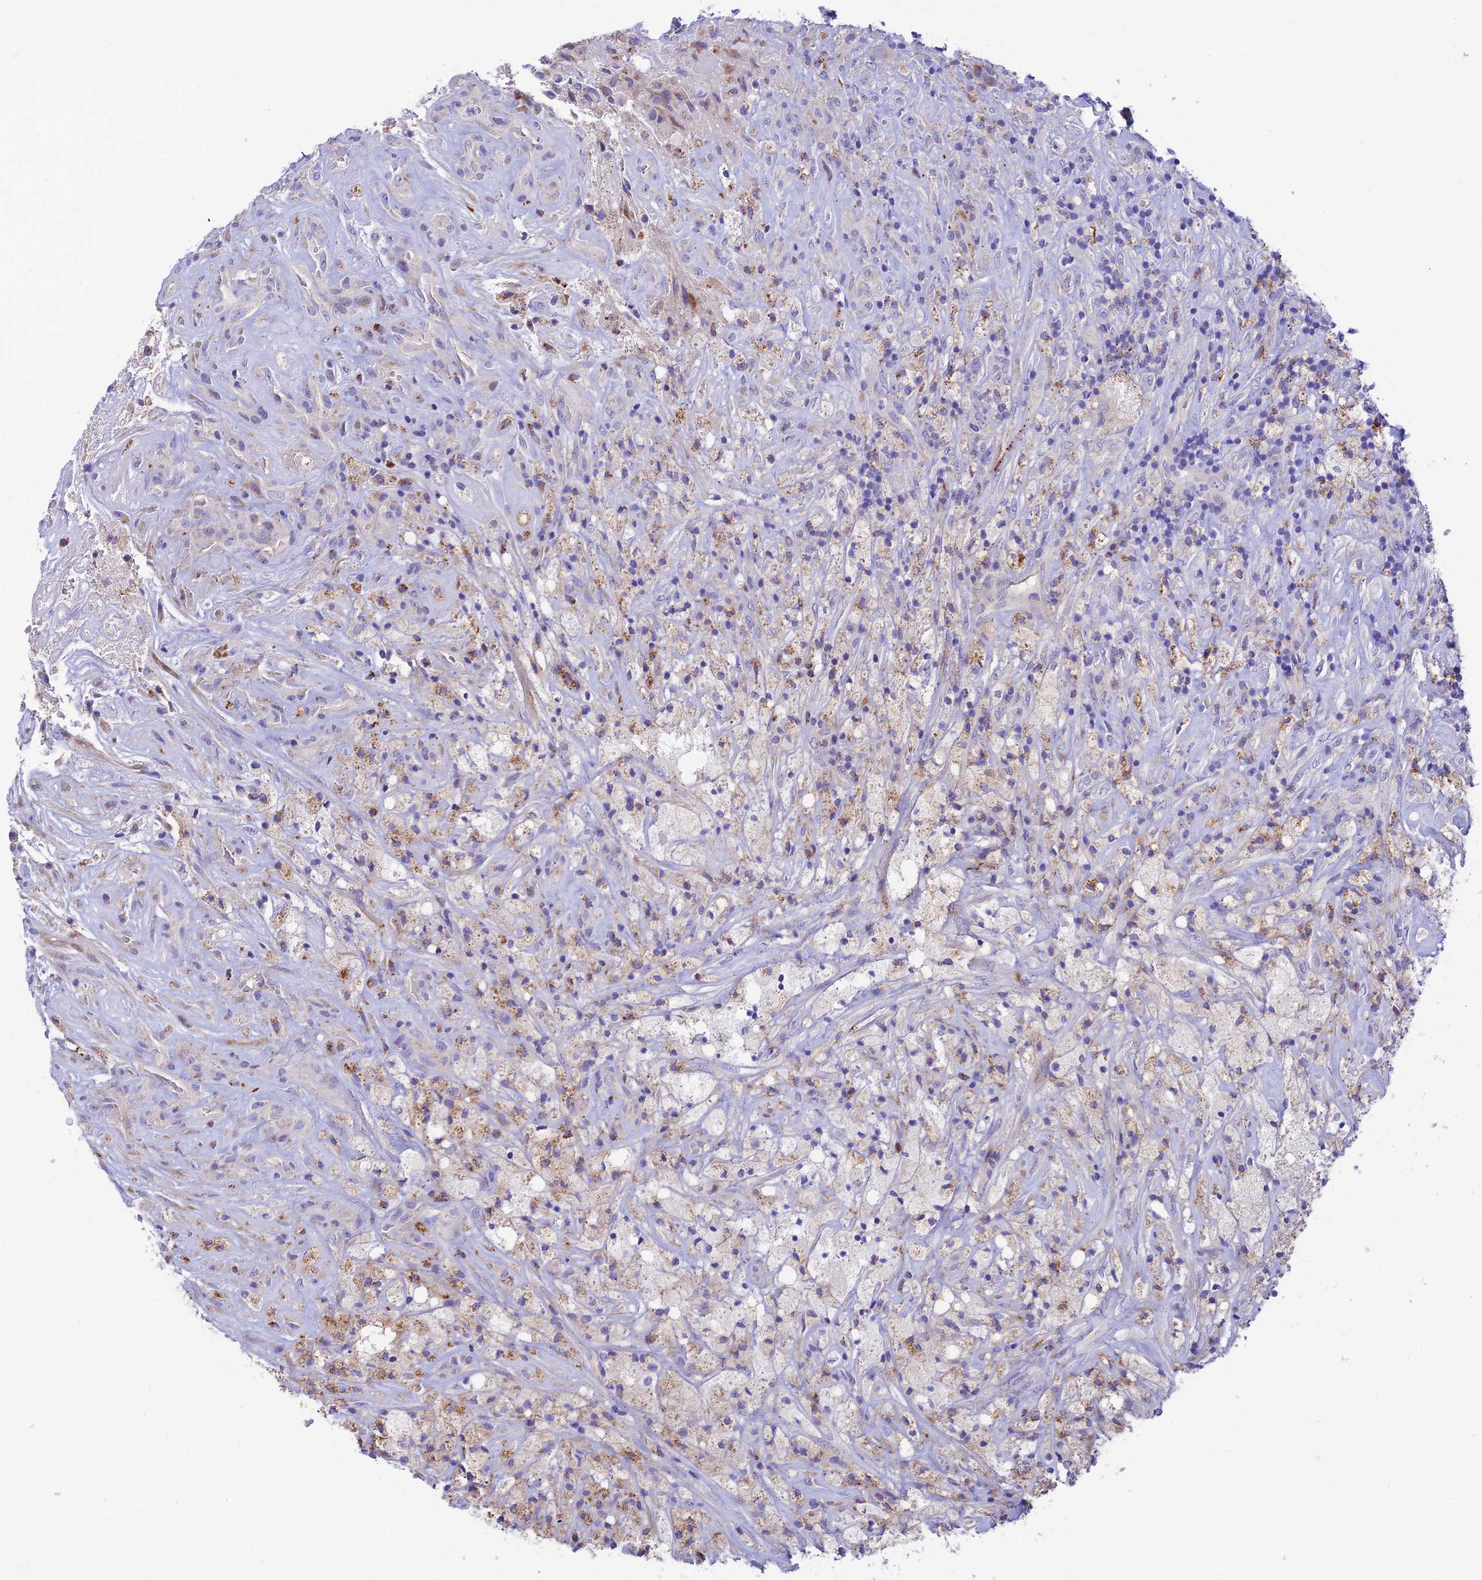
{"staining": {"intensity": "negative", "quantity": "none", "location": "none"}, "tissue": "glioma", "cell_type": "Tumor cells", "image_type": "cancer", "snomed": [{"axis": "morphology", "description": "Glioma, malignant, High grade"}, {"axis": "topography", "description": "Brain"}], "caption": "The image shows no staining of tumor cells in glioma.", "gene": "CCDC157", "patient": {"sex": "male", "age": 69}}